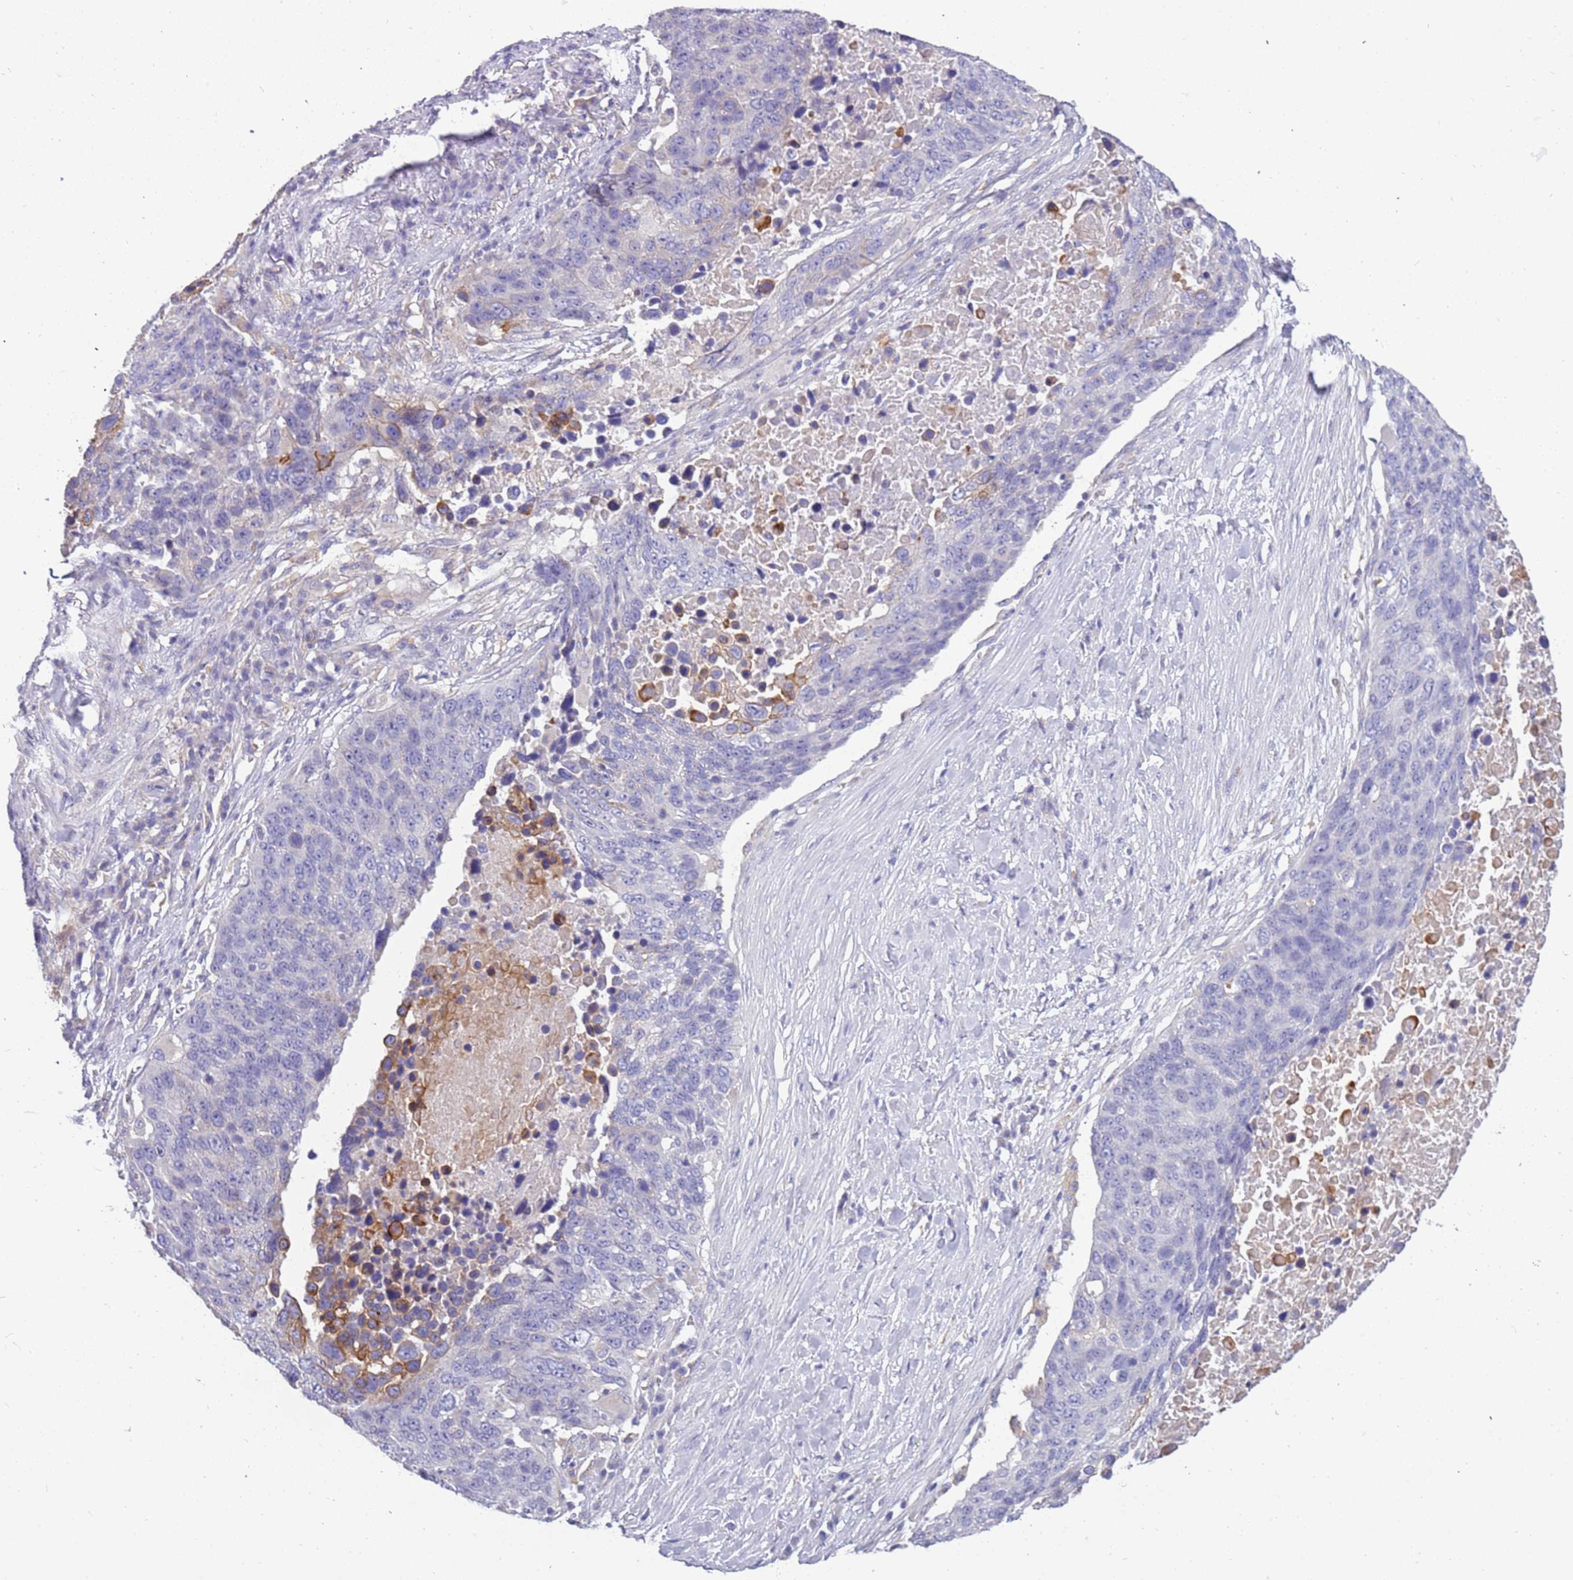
{"staining": {"intensity": "negative", "quantity": "none", "location": "none"}, "tissue": "lung cancer", "cell_type": "Tumor cells", "image_type": "cancer", "snomed": [{"axis": "morphology", "description": "Normal tissue, NOS"}, {"axis": "morphology", "description": "Squamous cell carcinoma, NOS"}, {"axis": "topography", "description": "Lymph node"}, {"axis": "topography", "description": "Lung"}], "caption": "Micrograph shows no protein staining in tumor cells of lung cancer tissue.", "gene": "RHCG", "patient": {"sex": "male", "age": 66}}